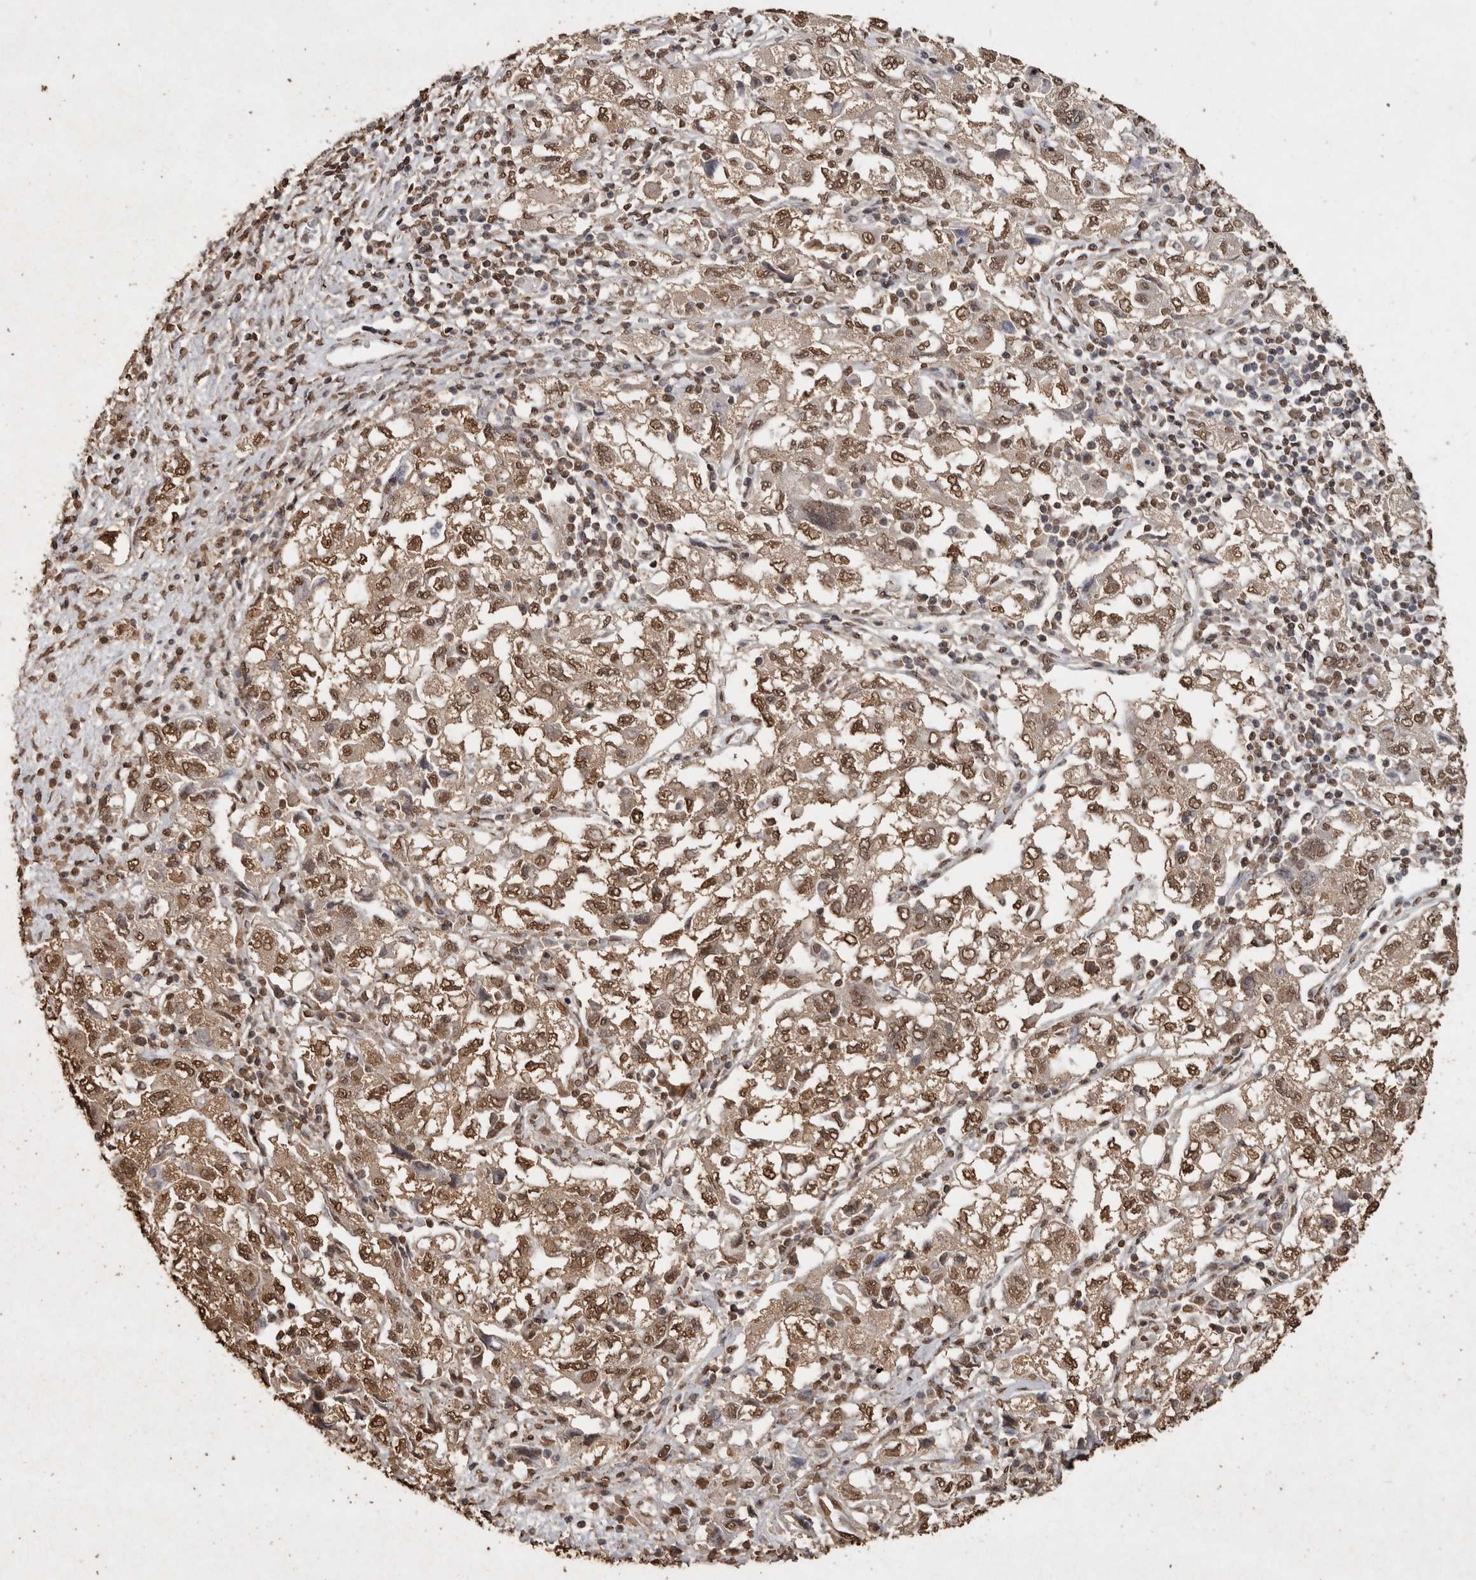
{"staining": {"intensity": "moderate", "quantity": ">75%", "location": "nuclear"}, "tissue": "ovarian cancer", "cell_type": "Tumor cells", "image_type": "cancer", "snomed": [{"axis": "morphology", "description": "Carcinoma, NOS"}, {"axis": "morphology", "description": "Cystadenocarcinoma, serous, NOS"}, {"axis": "topography", "description": "Ovary"}], "caption": "Brown immunohistochemical staining in ovarian cancer (serous cystadenocarcinoma) exhibits moderate nuclear expression in approximately >75% of tumor cells.", "gene": "FSTL3", "patient": {"sex": "female", "age": 69}}